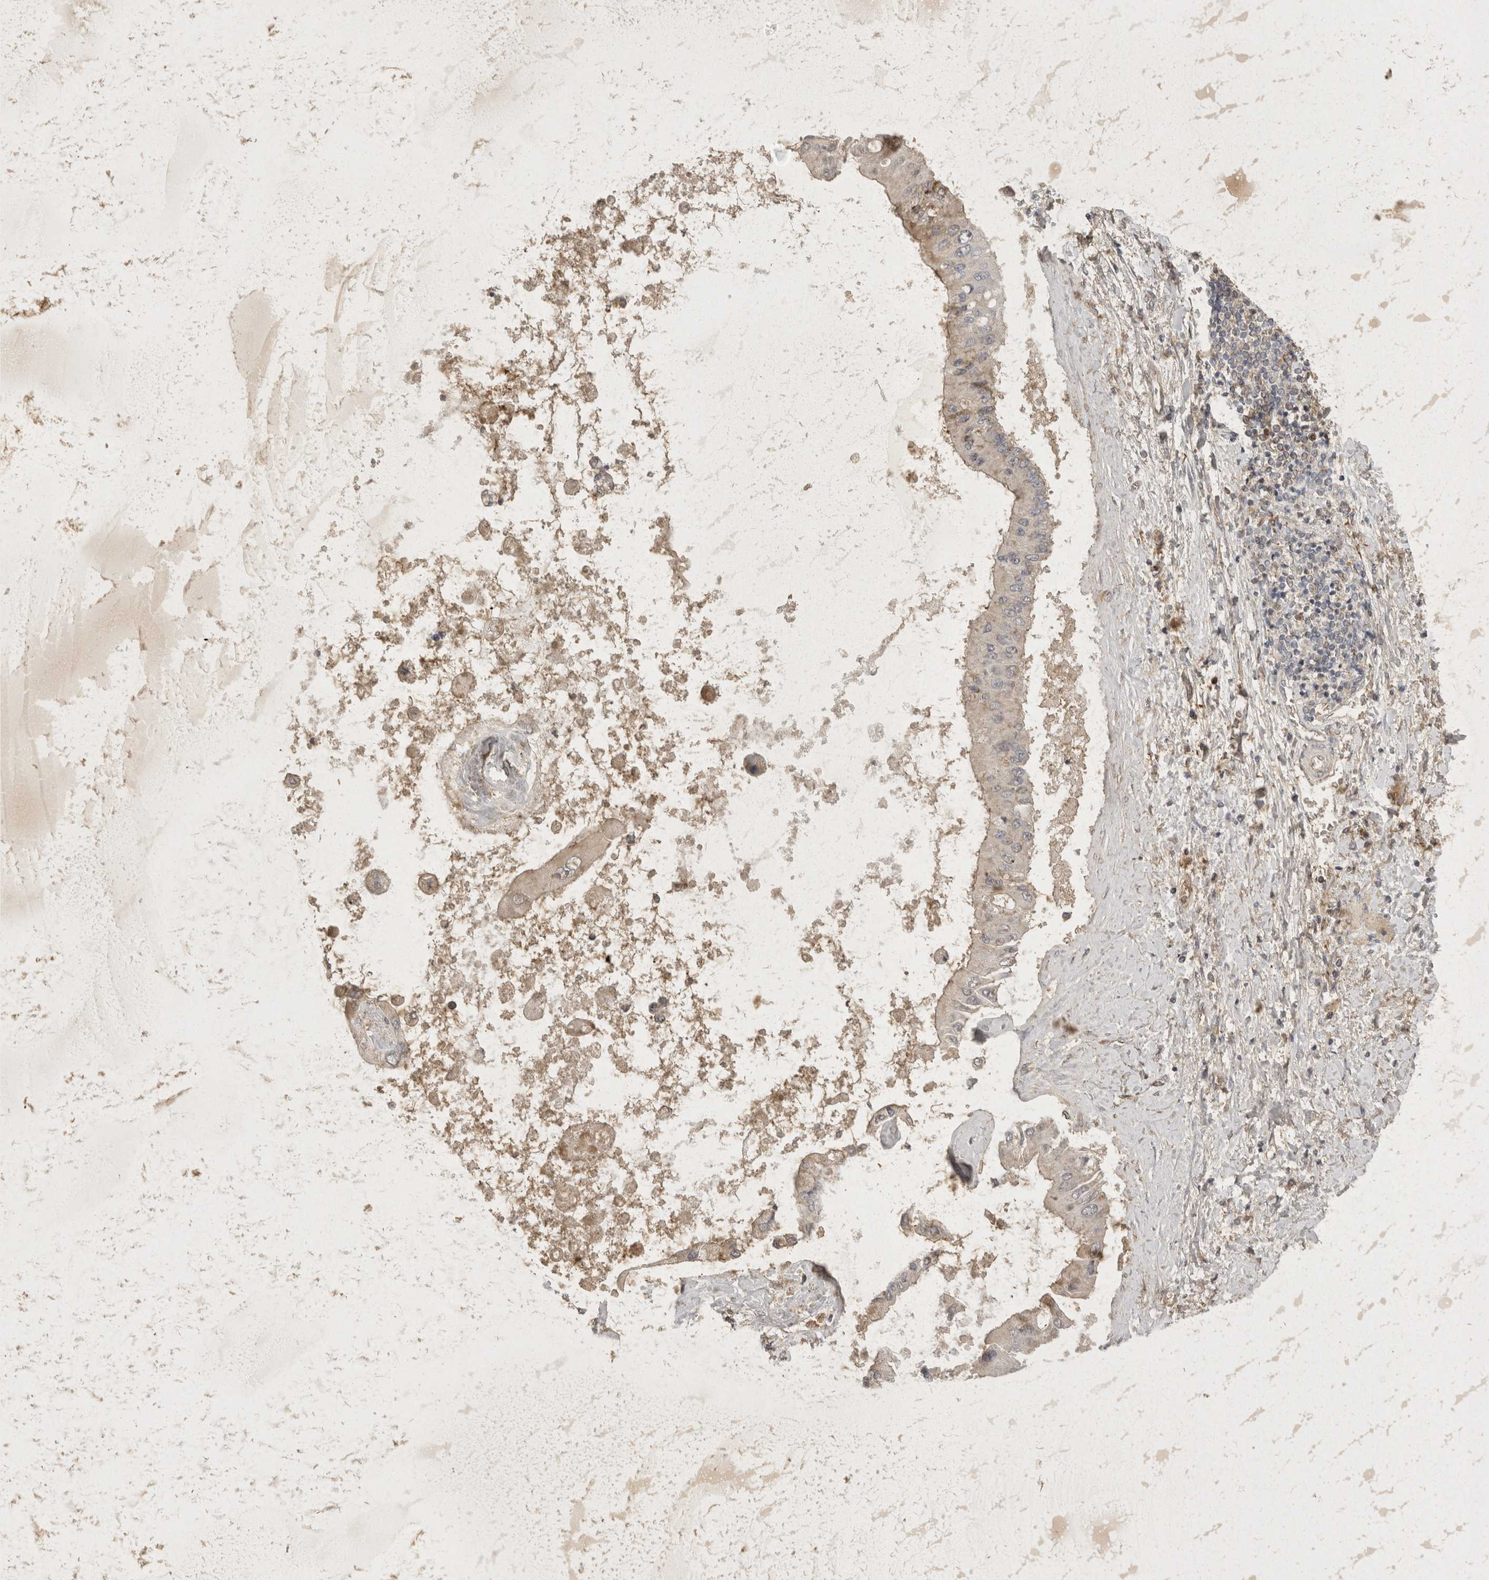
{"staining": {"intensity": "negative", "quantity": "none", "location": "none"}, "tissue": "liver cancer", "cell_type": "Tumor cells", "image_type": "cancer", "snomed": [{"axis": "morphology", "description": "Cholangiocarcinoma"}, {"axis": "topography", "description": "Liver"}], "caption": "DAB immunohistochemical staining of human liver cholangiocarcinoma displays no significant staining in tumor cells. Brightfield microscopy of IHC stained with DAB (brown) and hematoxylin (blue), captured at high magnification.", "gene": "EIF4G3", "patient": {"sex": "male", "age": 50}}